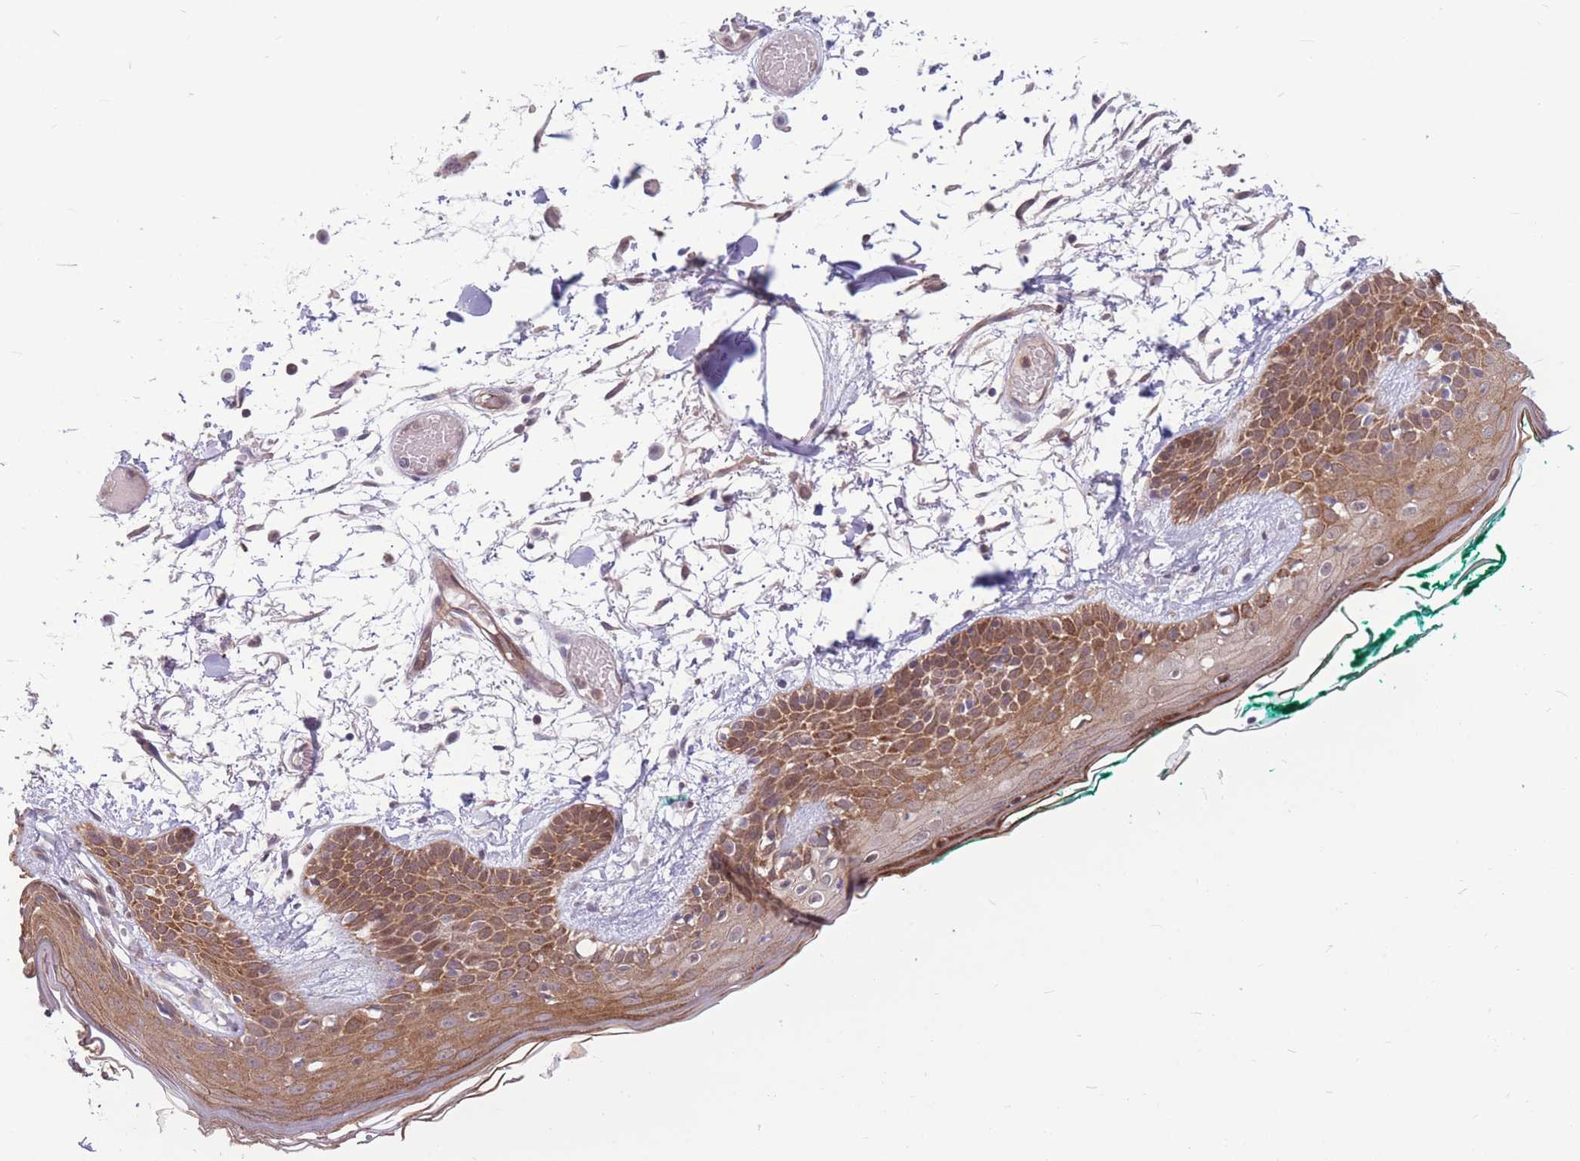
{"staining": {"intensity": "weak", "quantity": ">75%", "location": "cytoplasmic/membranous"}, "tissue": "skin", "cell_type": "Fibroblasts", "image_type": "normal", "snomed": [{"axis": "morphology", "description": "Normal tissue, NOS"}, {"axis": "topography", "description": "Skin"}], "caption": "Fibroblasts show low levels of weak cytoplasmic/membranous expression in about >75% of cells in unremarkable human skin.", "gene": "TCF20", "patient": {"sex": "male", "age": 79}}